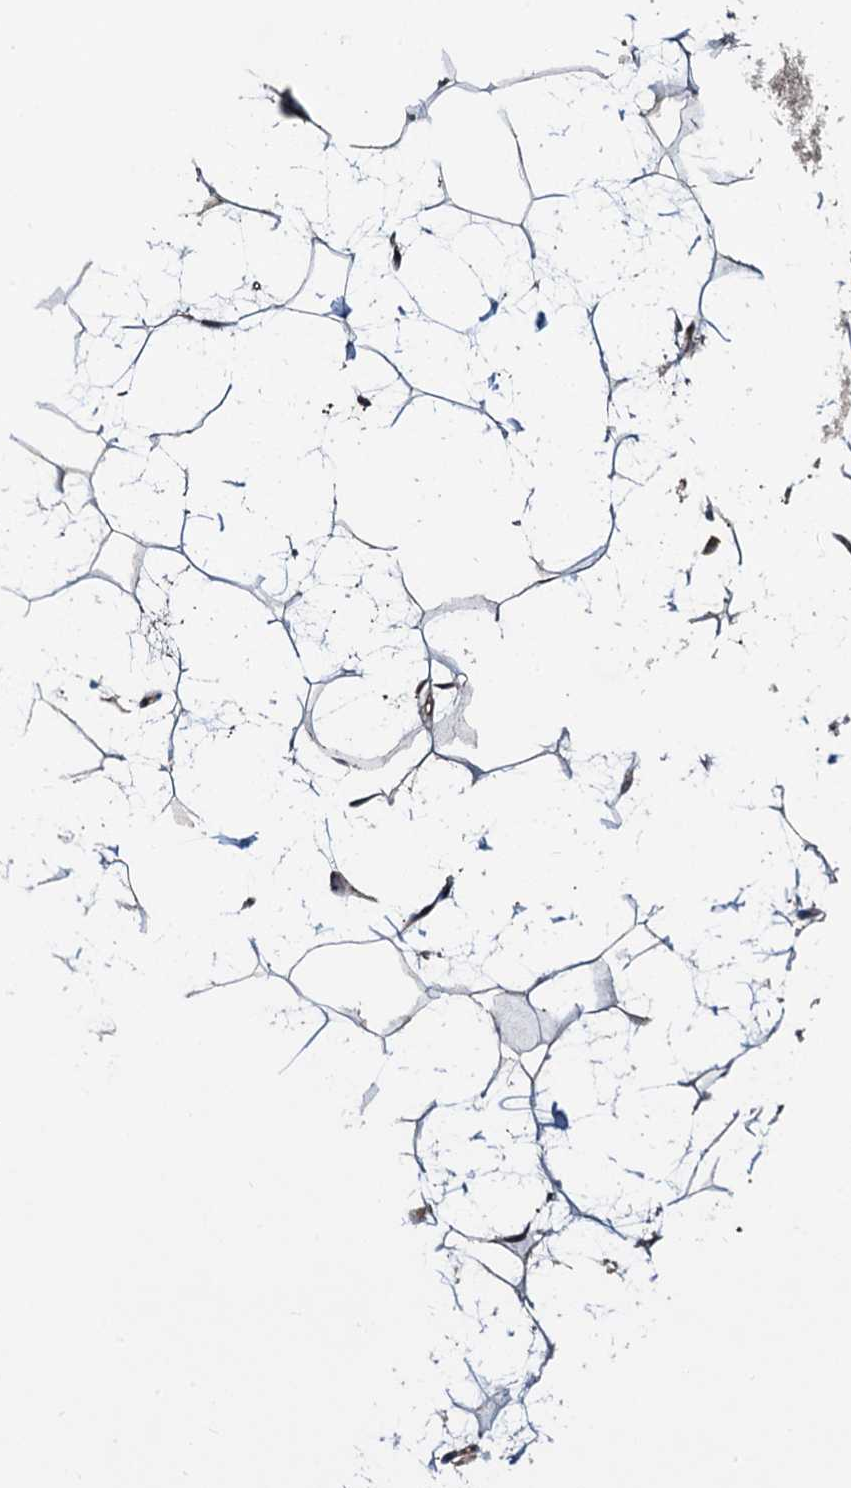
{"staining": {"intensity": "negative", "quantity": "none", "location": "none"}, "tissue": "adipose tissue", "cell_type": "Adipocytes", "image_type": "normal", "snomed": [{"axis": "morphology", "description": "Normal tissue, NOS"}, {"axis": "topography", "description": "Breast"}], "caption": "DAB immunohistochemical staining of normal adipose tissue shows no significant staining in adipocytes.", "gene": "AAGAB", "patient": {"sex": "female", "age": 26}}